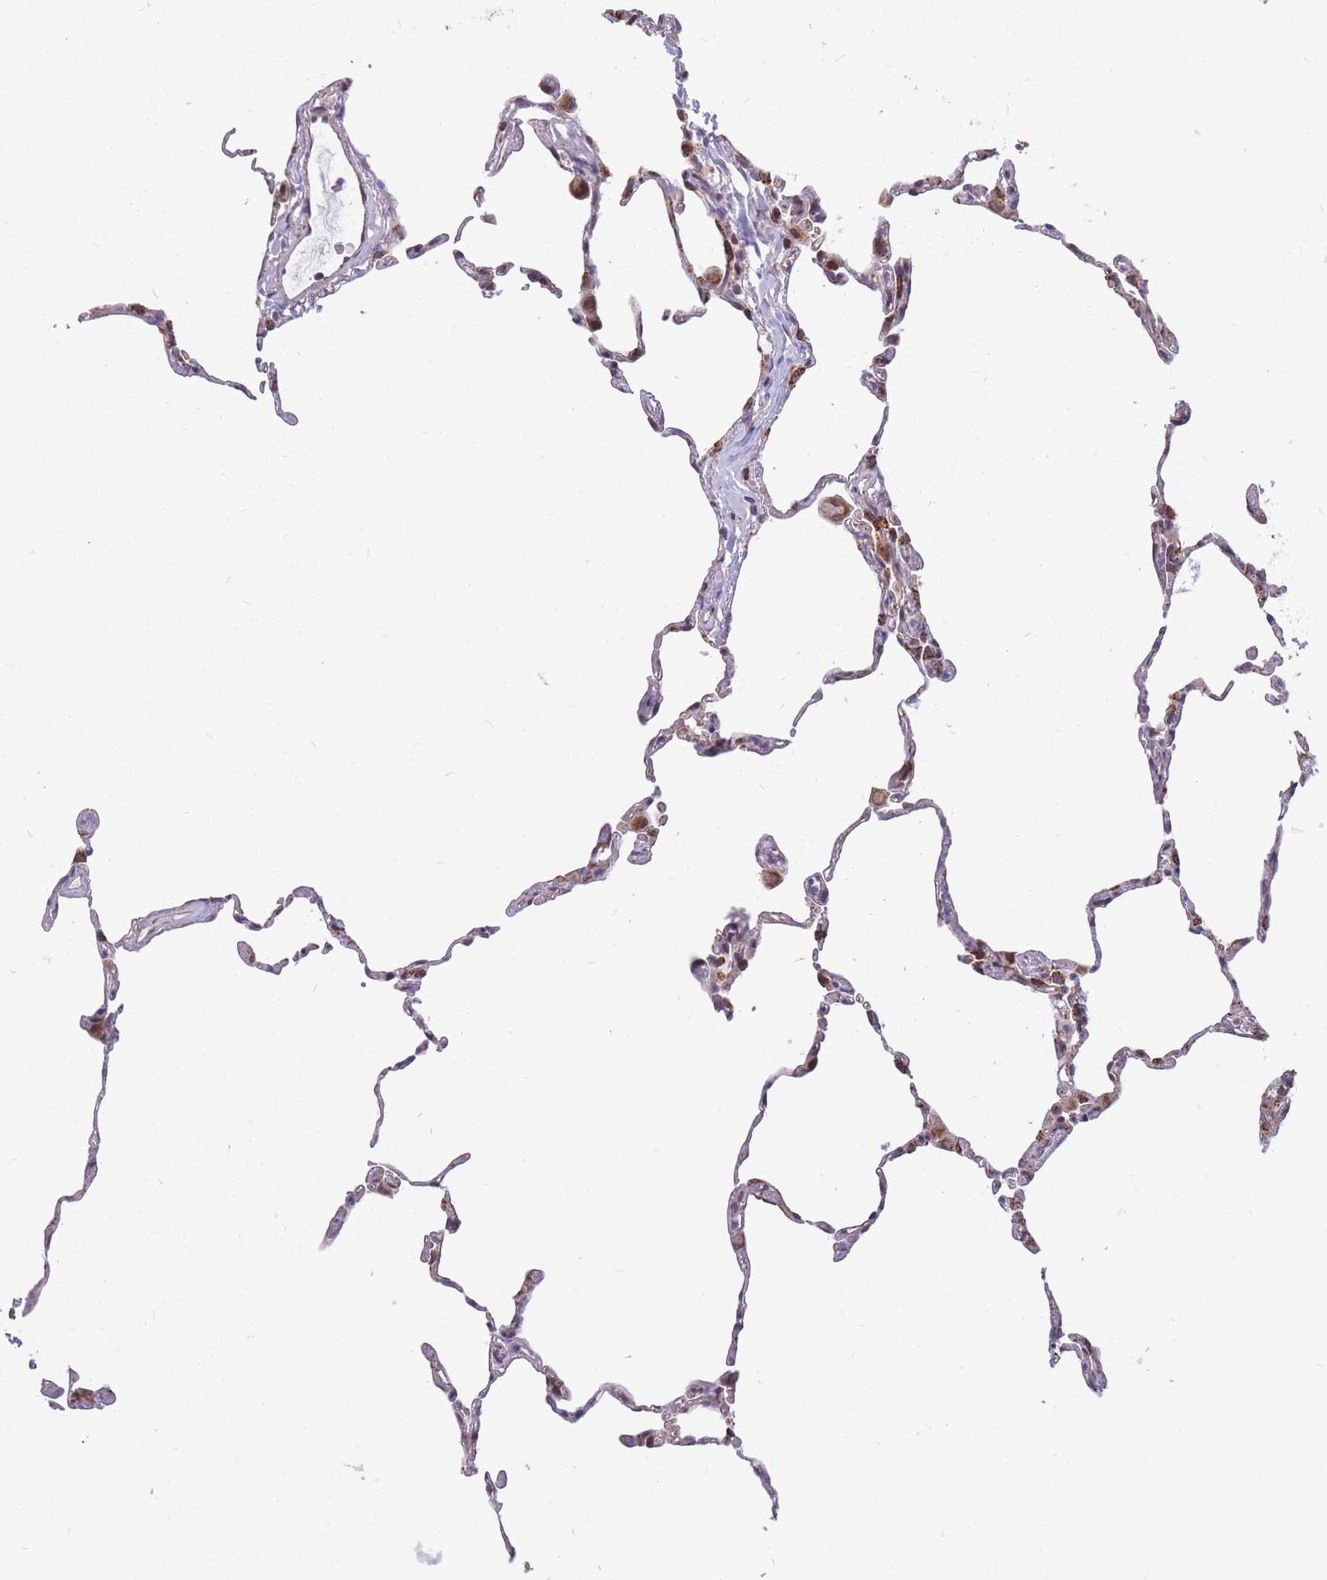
{"staining": {"intensity": "weak", "quantity": "<25%", "location": "cytoplasmic/membranous"}, "tissue": "lung", "cell_type": "Alveolar cells", "image_type": "normal", "snomed": [{"axis": "morphology", "description": "Normal tissue, NOS"}, {"axis": "topography", "description": "Lung"}], "caption": "High power microscopy image of an immunohistochemistry micrograph of unremarkable lung, revealing no significant positivity in alveolar cells.", "gene": "HSPE1", "patient": {"sex": "female", "age": 57}}